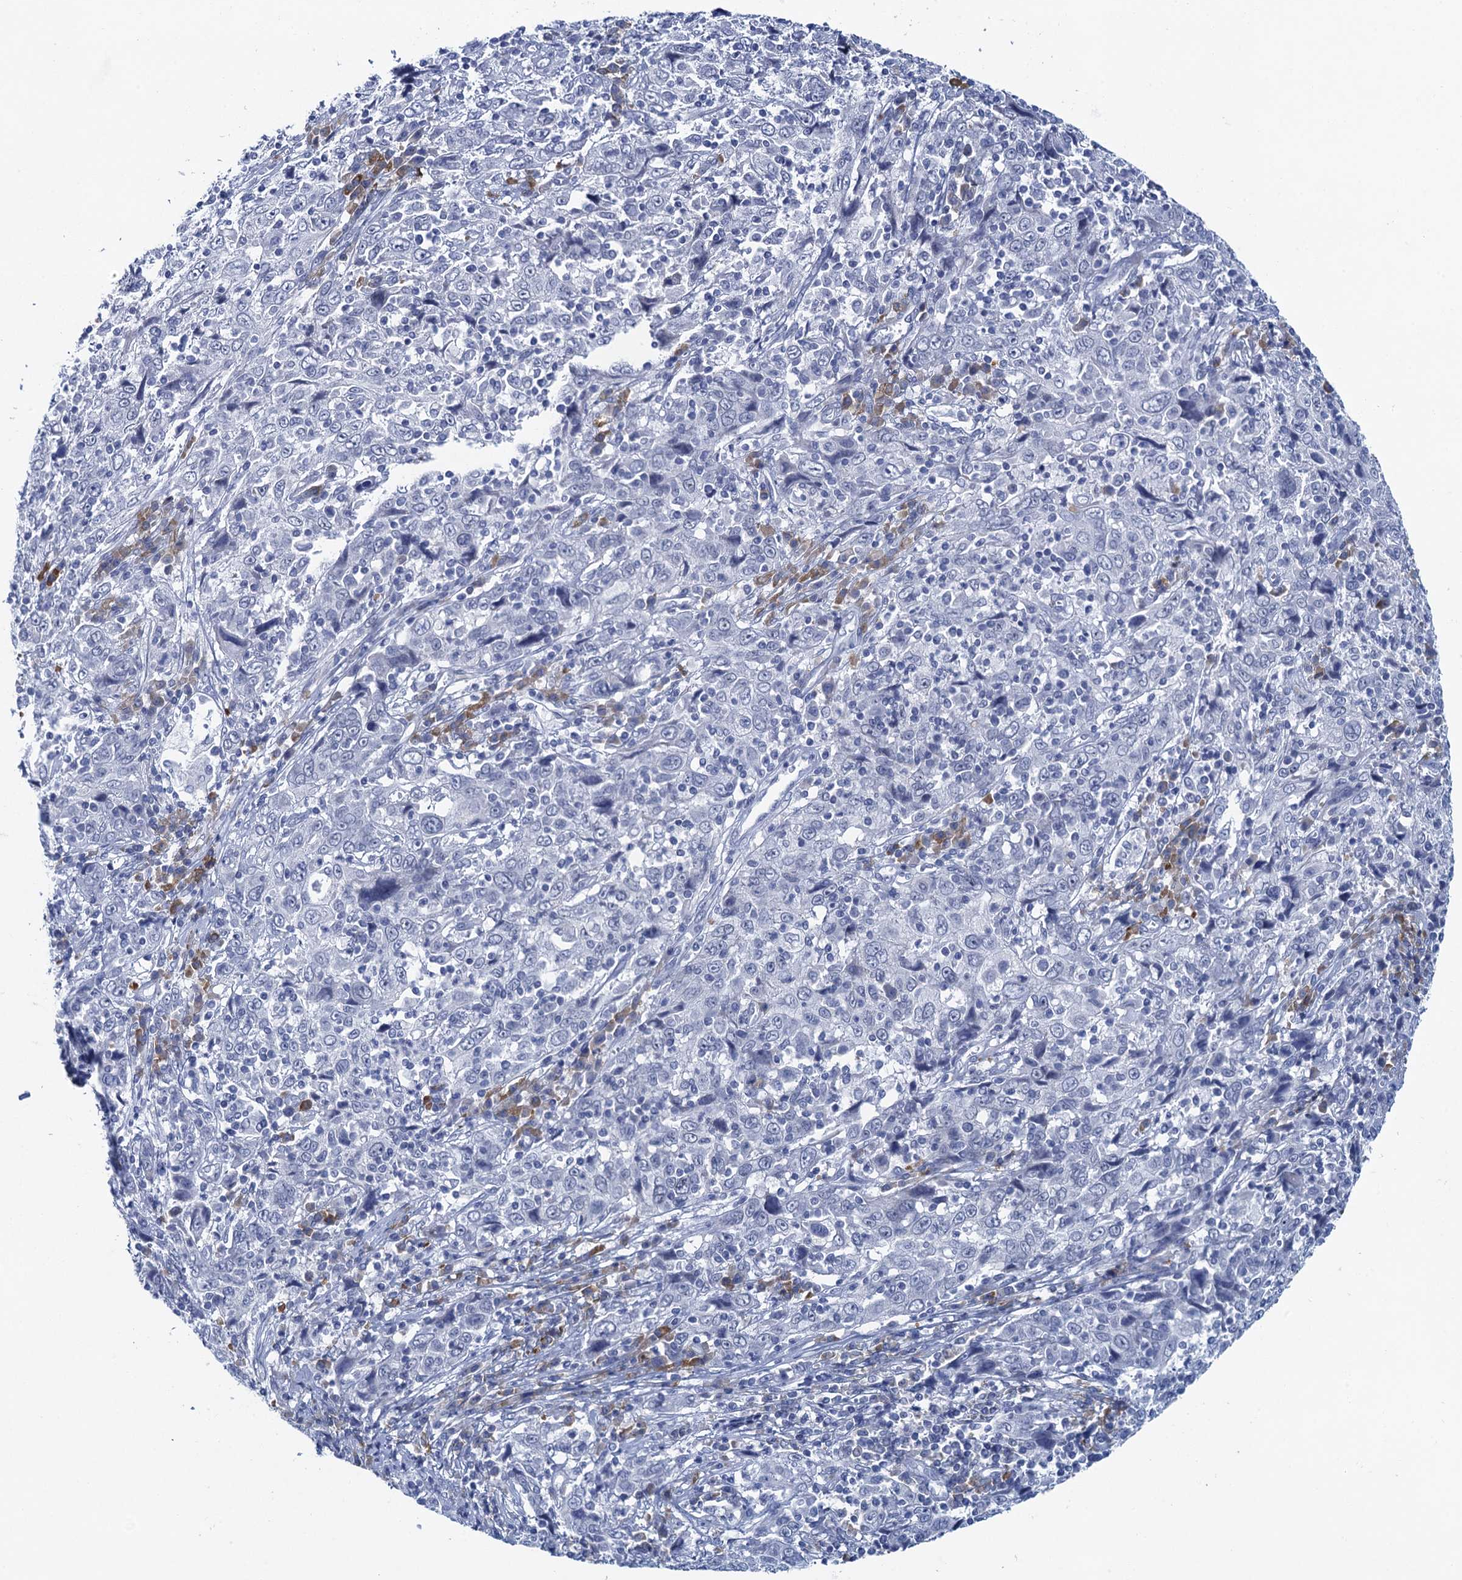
{"staining": {"intensity": "negative", "quantity": "none", "location": "none"}, "tissue": "cervical cancer", "cell_type": "Tumor cells", "image_type": "cancer", "snomed": [{"axis": "morphology", "description": "Squamous cell carcinoma, NOS"}, {"axis": "topography", "description": "Cervix"}], "caption": "Immunohistochemistry of human cervical cancer (squamous cell carcinoma) reveals no staining in tumor cells.", "gene": "HAPSTR1", "patient": {"sex": "female", "age": 46}}